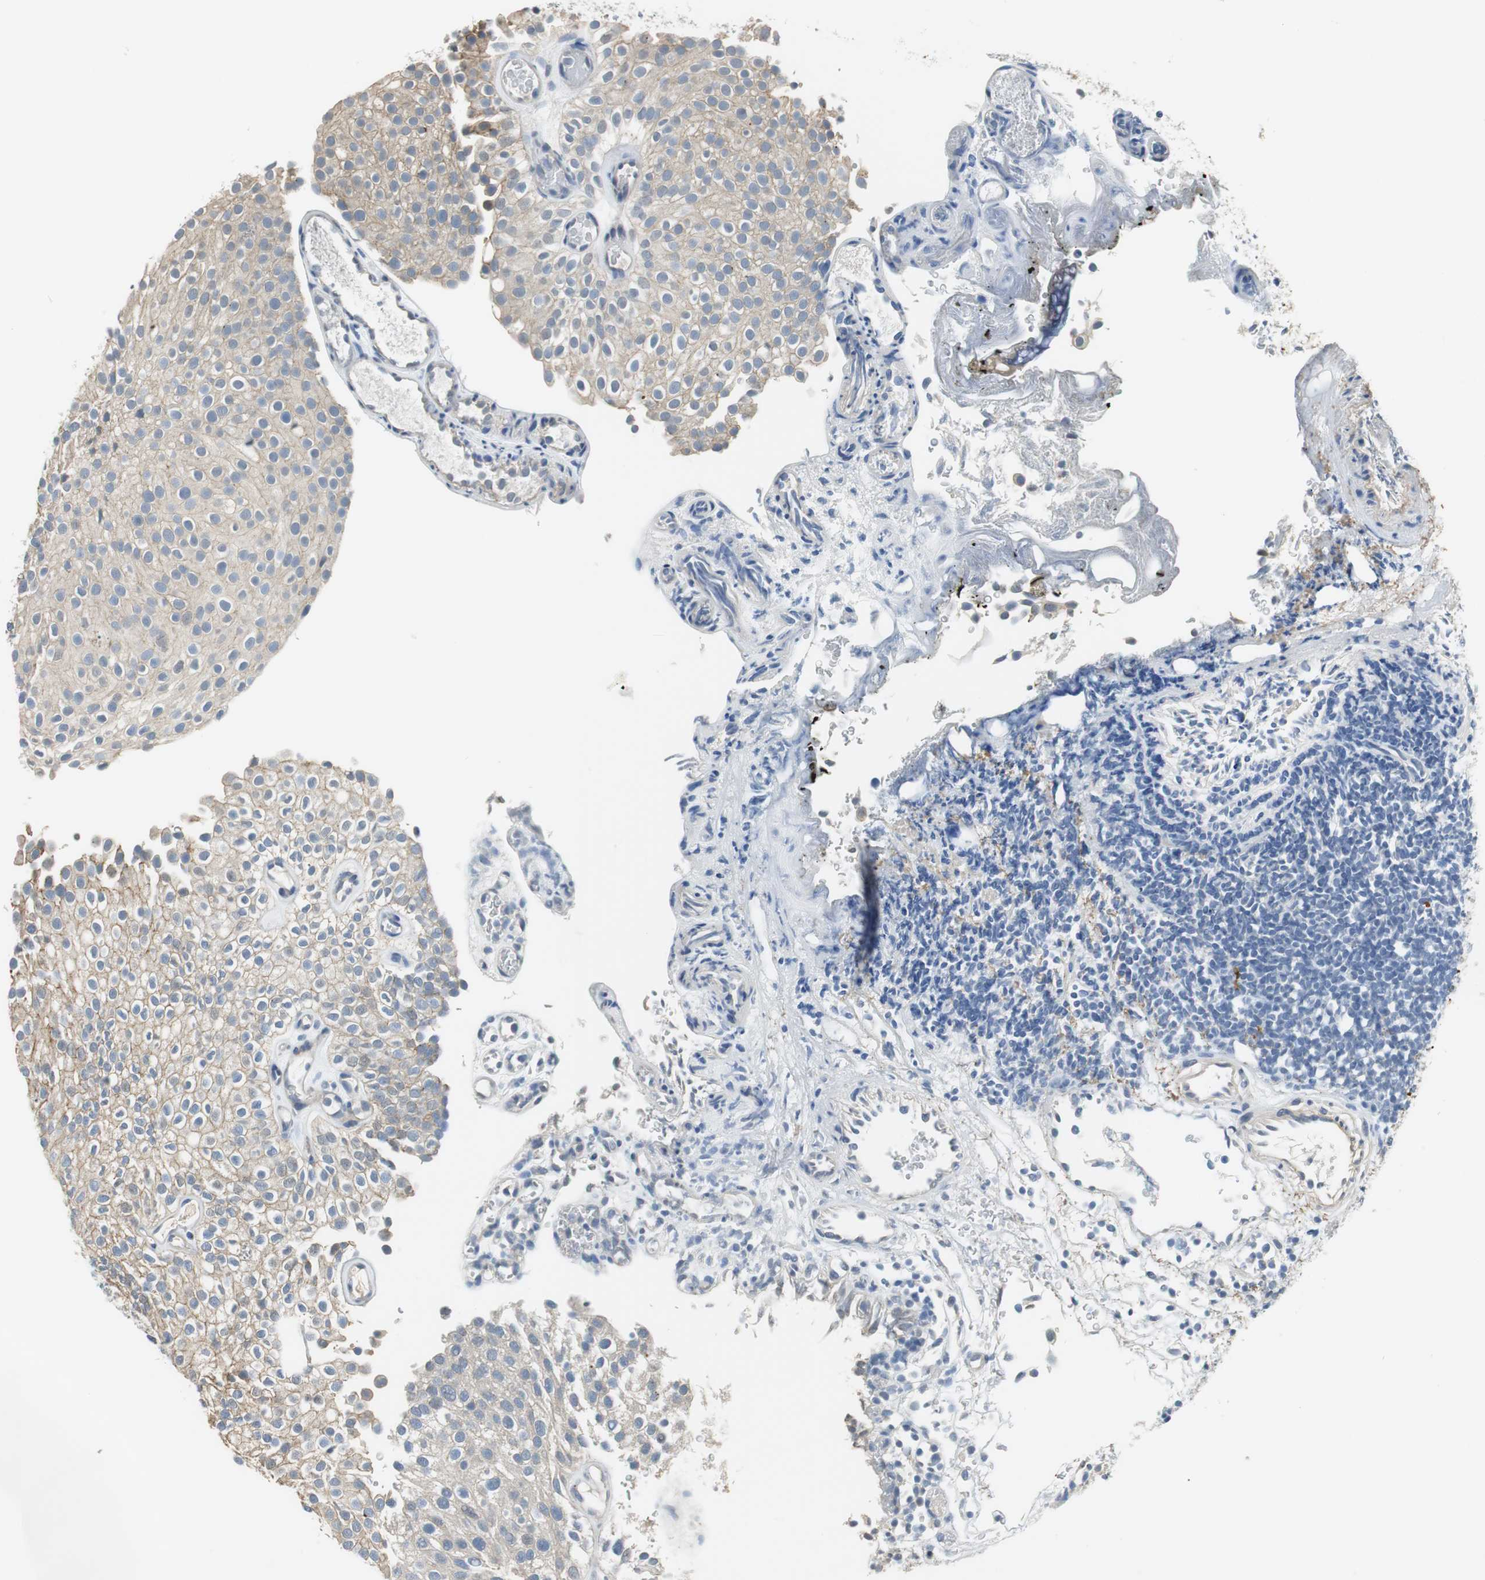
{"staining": {"intensity": "weak", "quantity": "25%-75%", "location": "cytoplasmic/membranous"}, "tissue": "urothelial cancer", "cell_type": "Tumor cells", "image_type": "cancer", "snomed": [{"axis": "morphology", "description": "Urothelial carcinoma, Low grade"}, {"axis": "topography", "description": "Urinary bladder"}], "caption": "An IHC photomicrograph of neoplastic tissue is shown. Protein staining in brown highlights weak cytoplasmic/membranous positivity in urothelial carcinoma (low-grade) within tumor cells. (IHC, brightfield microscopy, high magnification).", "gene": "MUC7", "patient": {"sex": "male", "age": 78}}